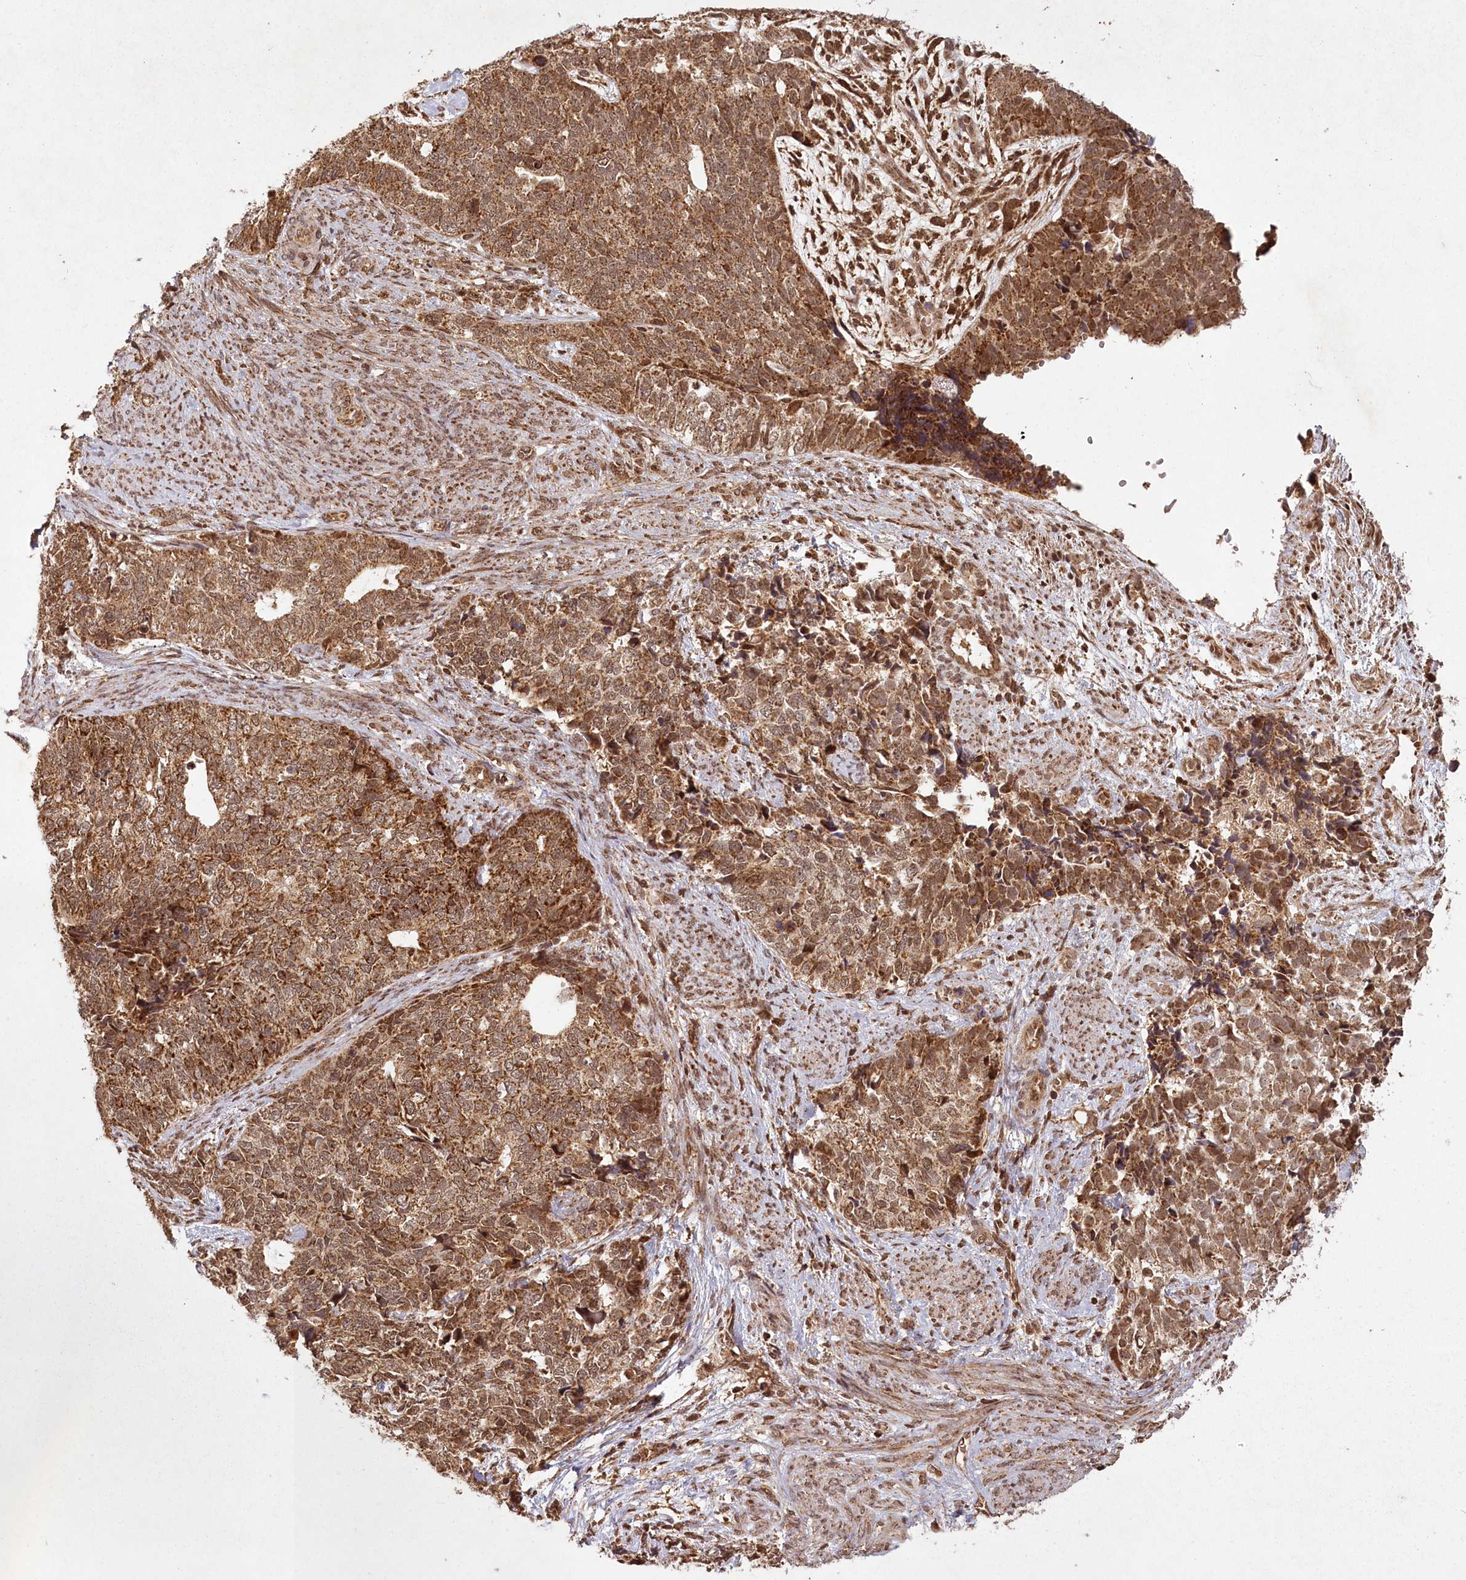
{"staining": {"intensity": "strong", "quantity": ">75%", "location": "cytoplasmic/membranous"}, "tissue": "cervical cancer", "cell_type": "Tumor cells", "image_type": "cancer", "snomed": [{"axis": "morphology", "description": "Squamous cell carcinoma, NOS"}, {"axis": "topography", "description": "Cervix"}], "caption": "Human squamous cell carcinoma (cervical) stained with a protein marker displays strong staining in tumor cells.", "gene": "MICU1", "patient": {"sex": "female", "age": 63}}